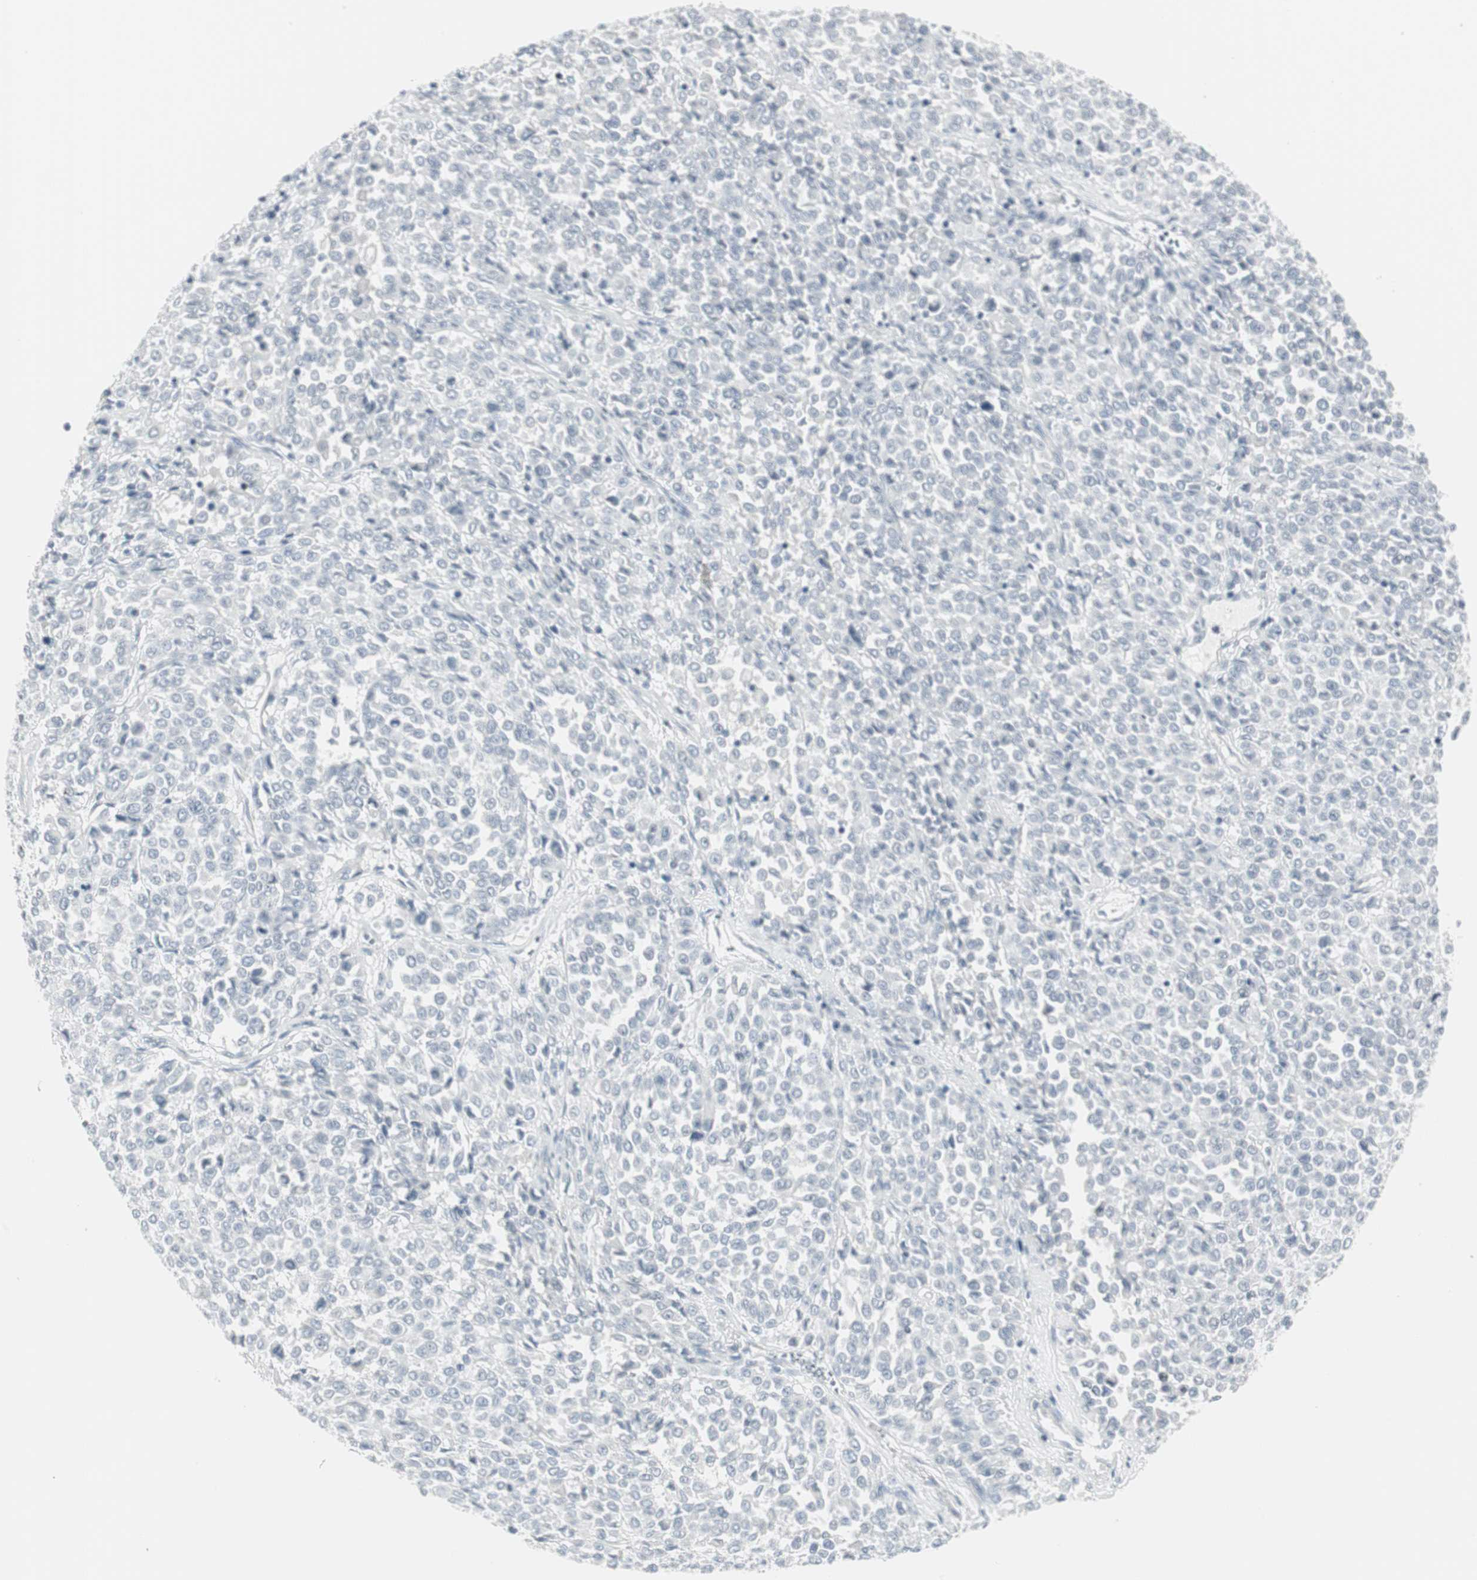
{"staining": {"intensity": "negative", "quantity": "none", "location": "none"}, "tissue": "melanoma", "cell_type": "Tumor cells", "image_type": "cancer", "snomed": [{"axis": "morphology", "description": "Malignant melanoma, Metastatic site"}, {"axis": "topography", "description": "Pancreas"}], "caption": "IHC of malignant melanoma (metastatic site) shows no expression in tumor cells.", "gene": "ZBTB7B", "patient": {"sex": "female", "age": 30}}